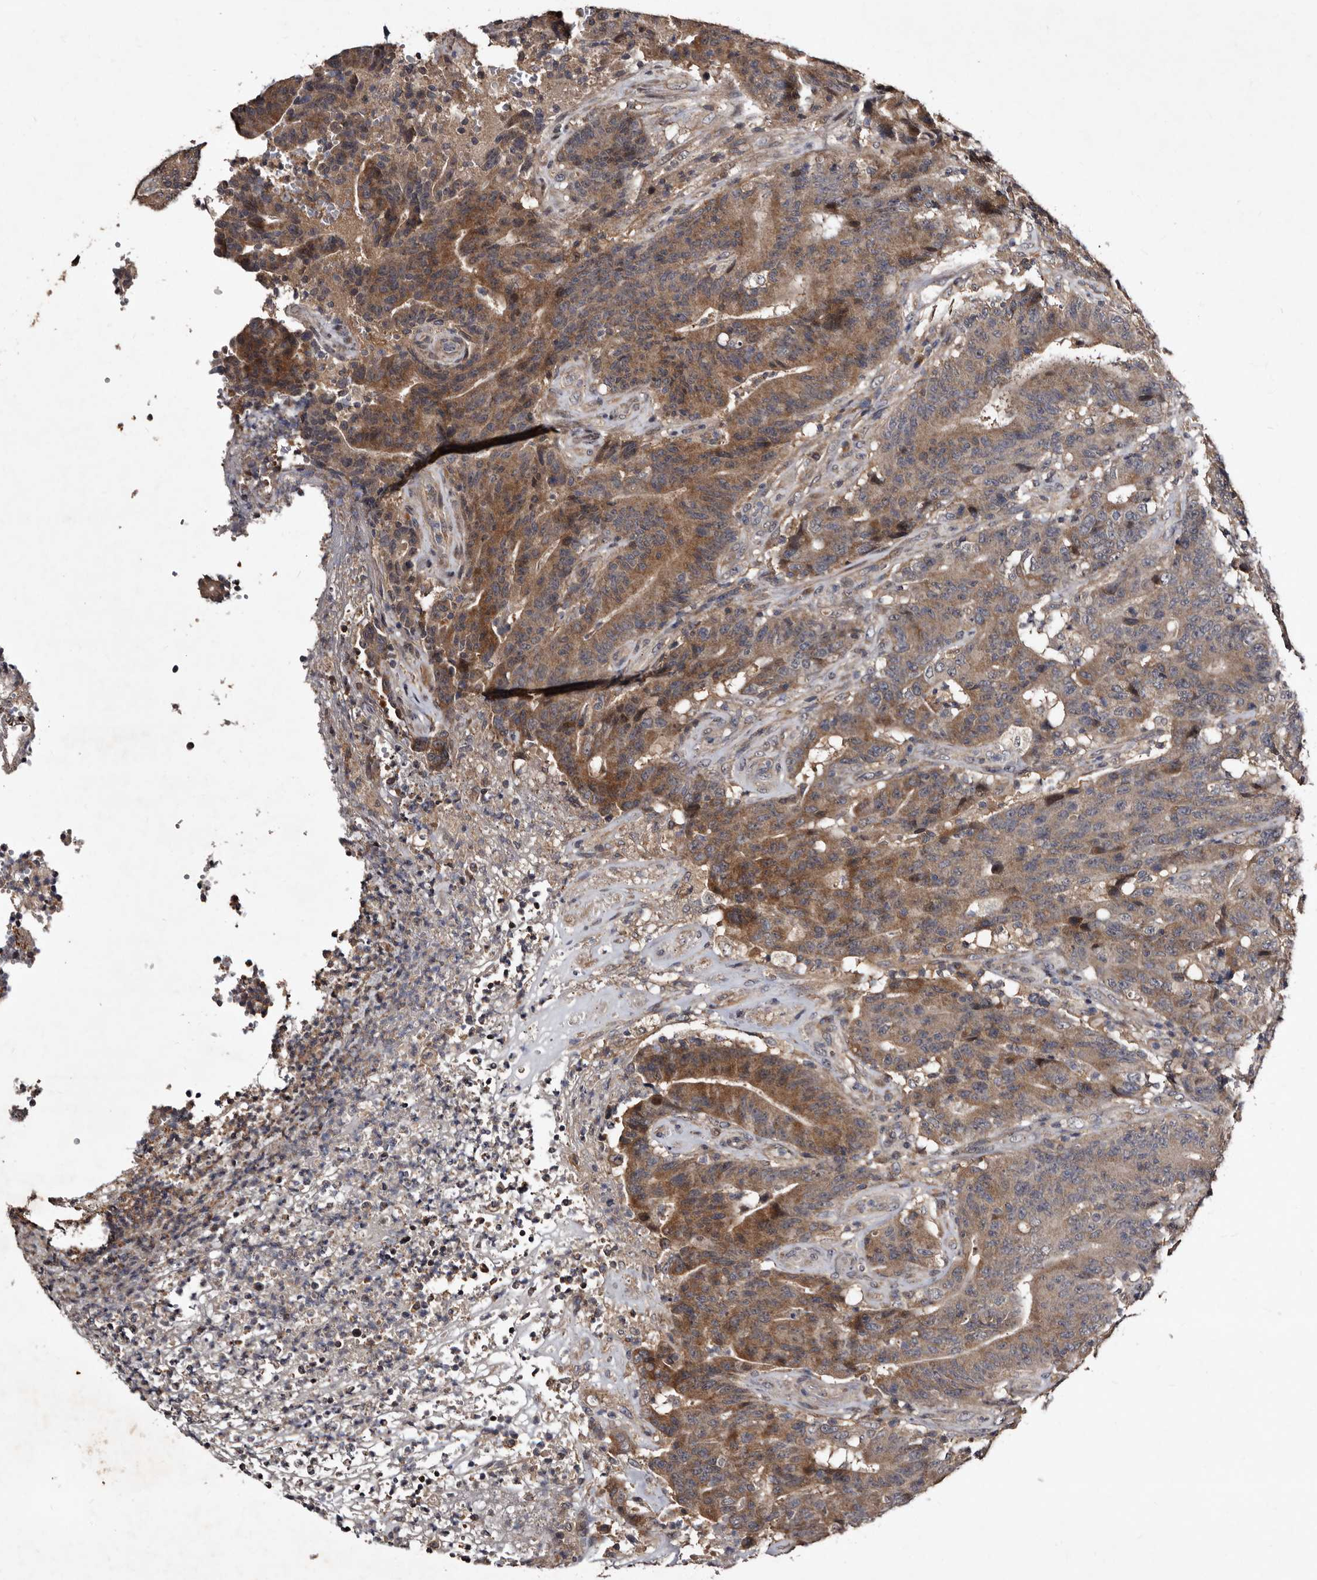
{"staining": {"intensity": "moderate", "quantity": ">75%", "location": "cytoplasmic/membranous"}, "tissue": "colorectal cancer", "cell_type": "Tumor cells", "image_type": "cancer", "snomed": [{"axis": "morphology", "description": "Normal tissue, NOS"}, {"axis": "morphology", "description": "Adenocarcinoma, NOS"}, {"axis": "topography", "description": "Colon"}], "caption": "DAB (3,3'-diaminobenzidine) immunohistochemical staining of adenocarcinoma (colorectal) exhibits moderate cytoplasmic/membranous protein staining in about >75% of tumor cells.", "gene": "MKRN3", "patient": {"sex": "female", "age": 75}}